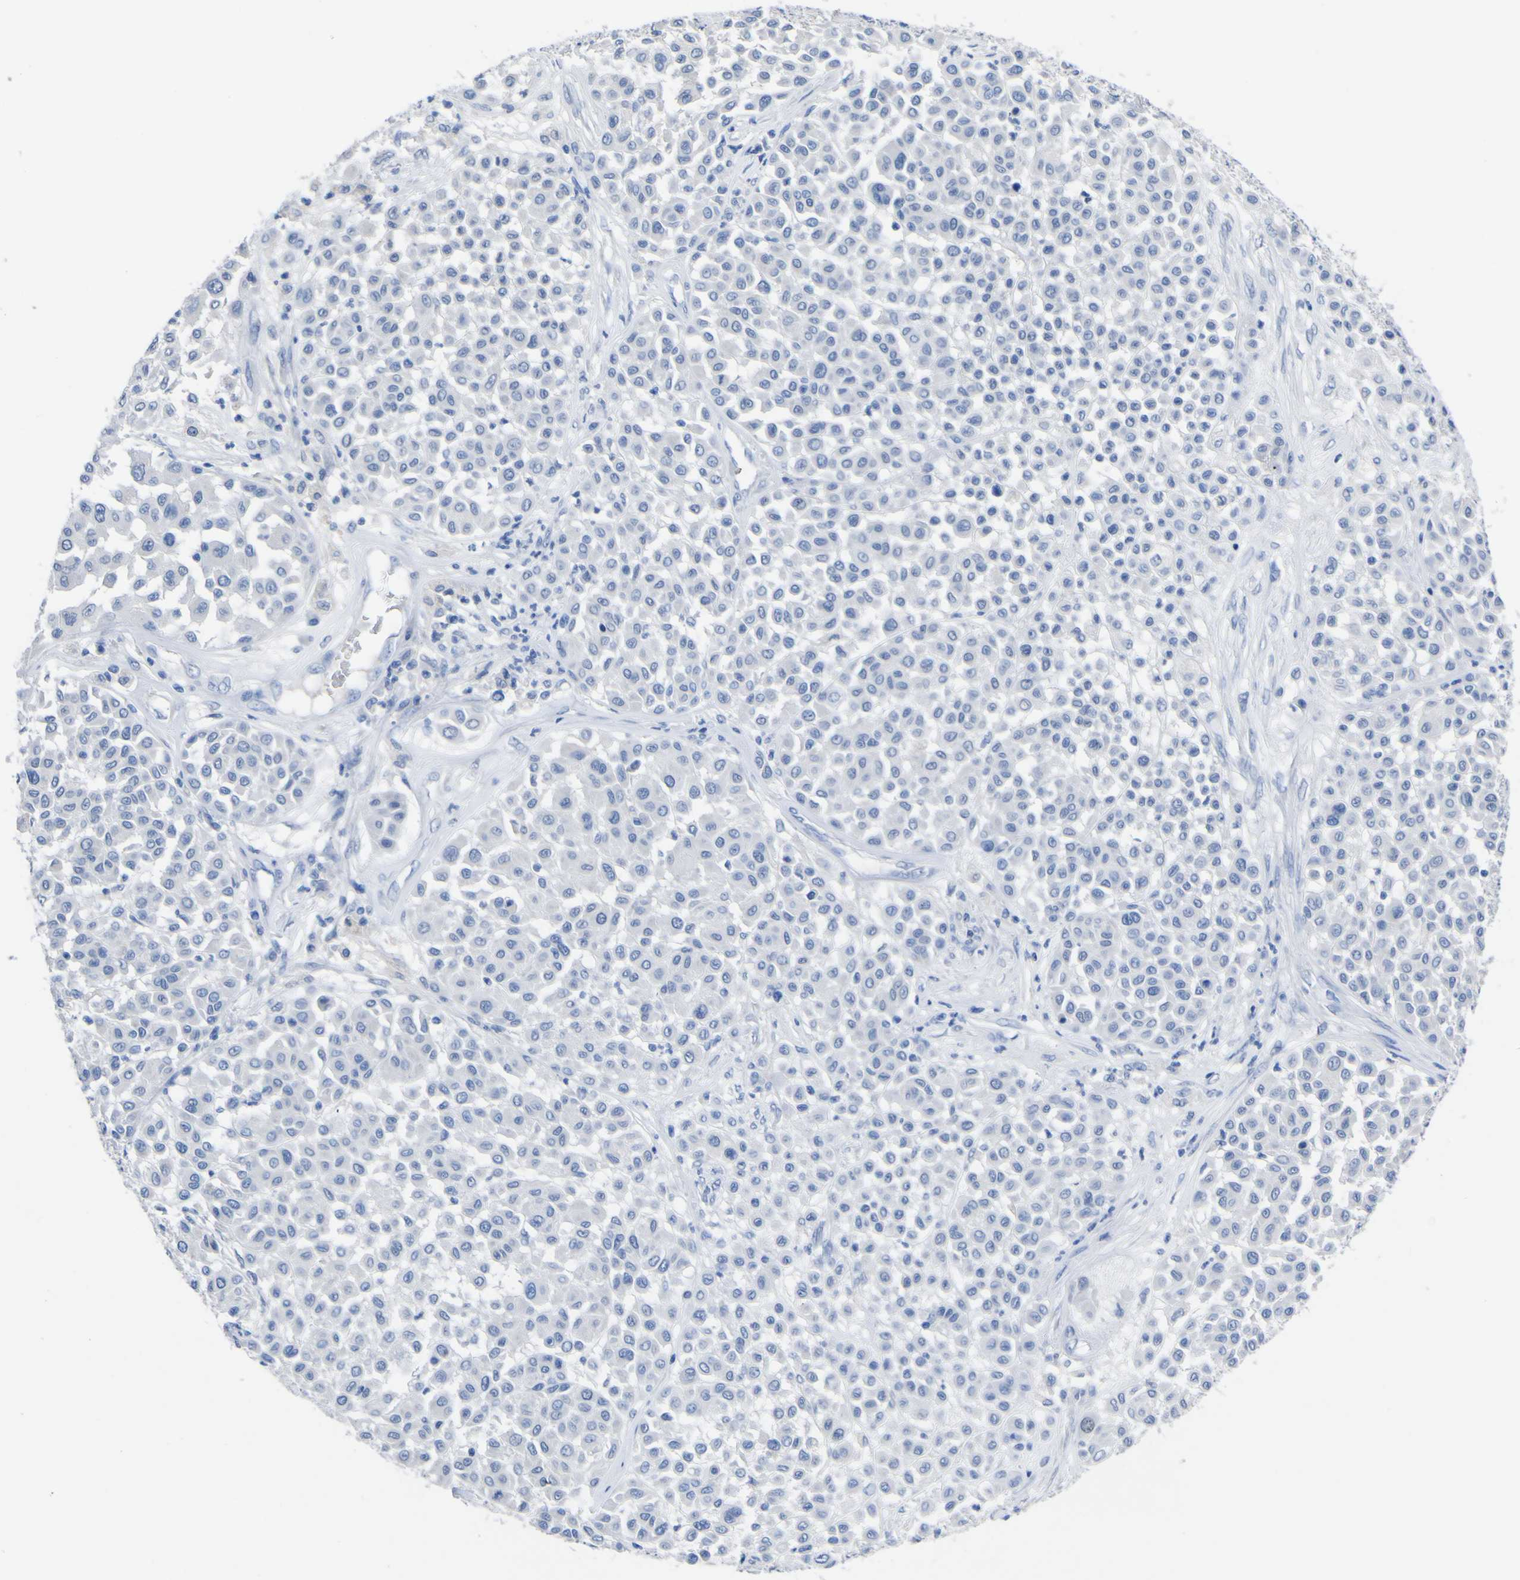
{"staining": {"intensity": "negative", "quantity": "none", "location": "none"}, "tissue": "melanoma", "cell_type": "Tumor cells", "image_type": "cancer", "snomed": [{"axis": "morphology", "description": "Malignant melanoma, Metastatic site"}, {"axis": "topography", "description": "Soft tissue"}], "caption": "An image of human melanoma is negative for staining in tumor cells.", "gene": "GCM1", "patient": {"sex": "male", "age": 41}}